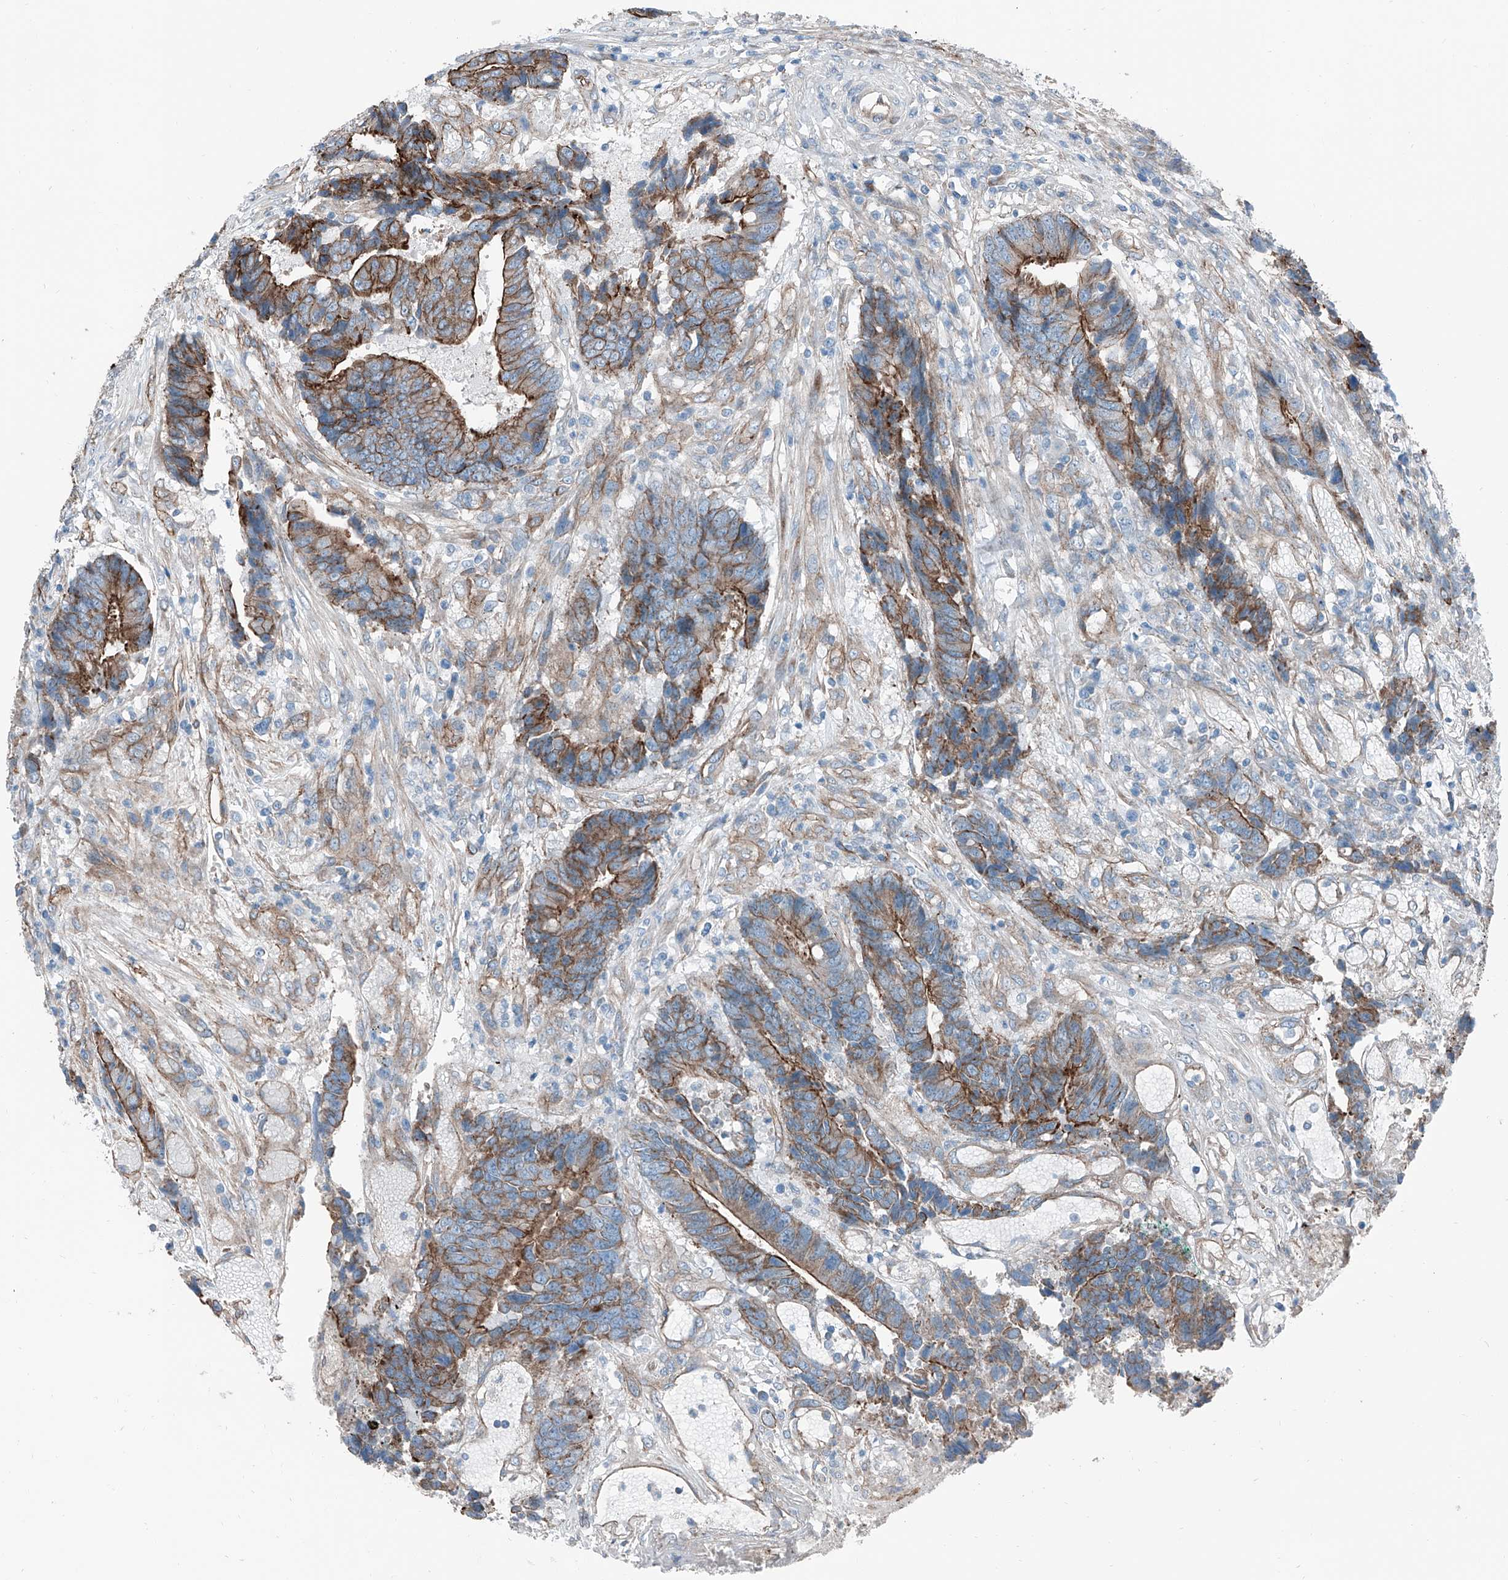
{"staining": {"intensity": "strong", "quantity": "25%-75%", "location": "cytoplasmic/membranous"}, "tissue": "colorectal cancer", "cell_type": "Tumor cells", "image_type": "cancer", "snomed": [{"axis": "morphology", "description": "Adenocarcinoma, NOS"}, {"axis": "topography", "description": "Rectum"}], "caption": "A high amount of strong cytoplasmic/membranous staining is identified in about 25%-75% of tumor cells in adenocarcinoma (colorectal) tissue.", "gene": "THEMIS2", "patient": {"sex": "male", "age": 84}}